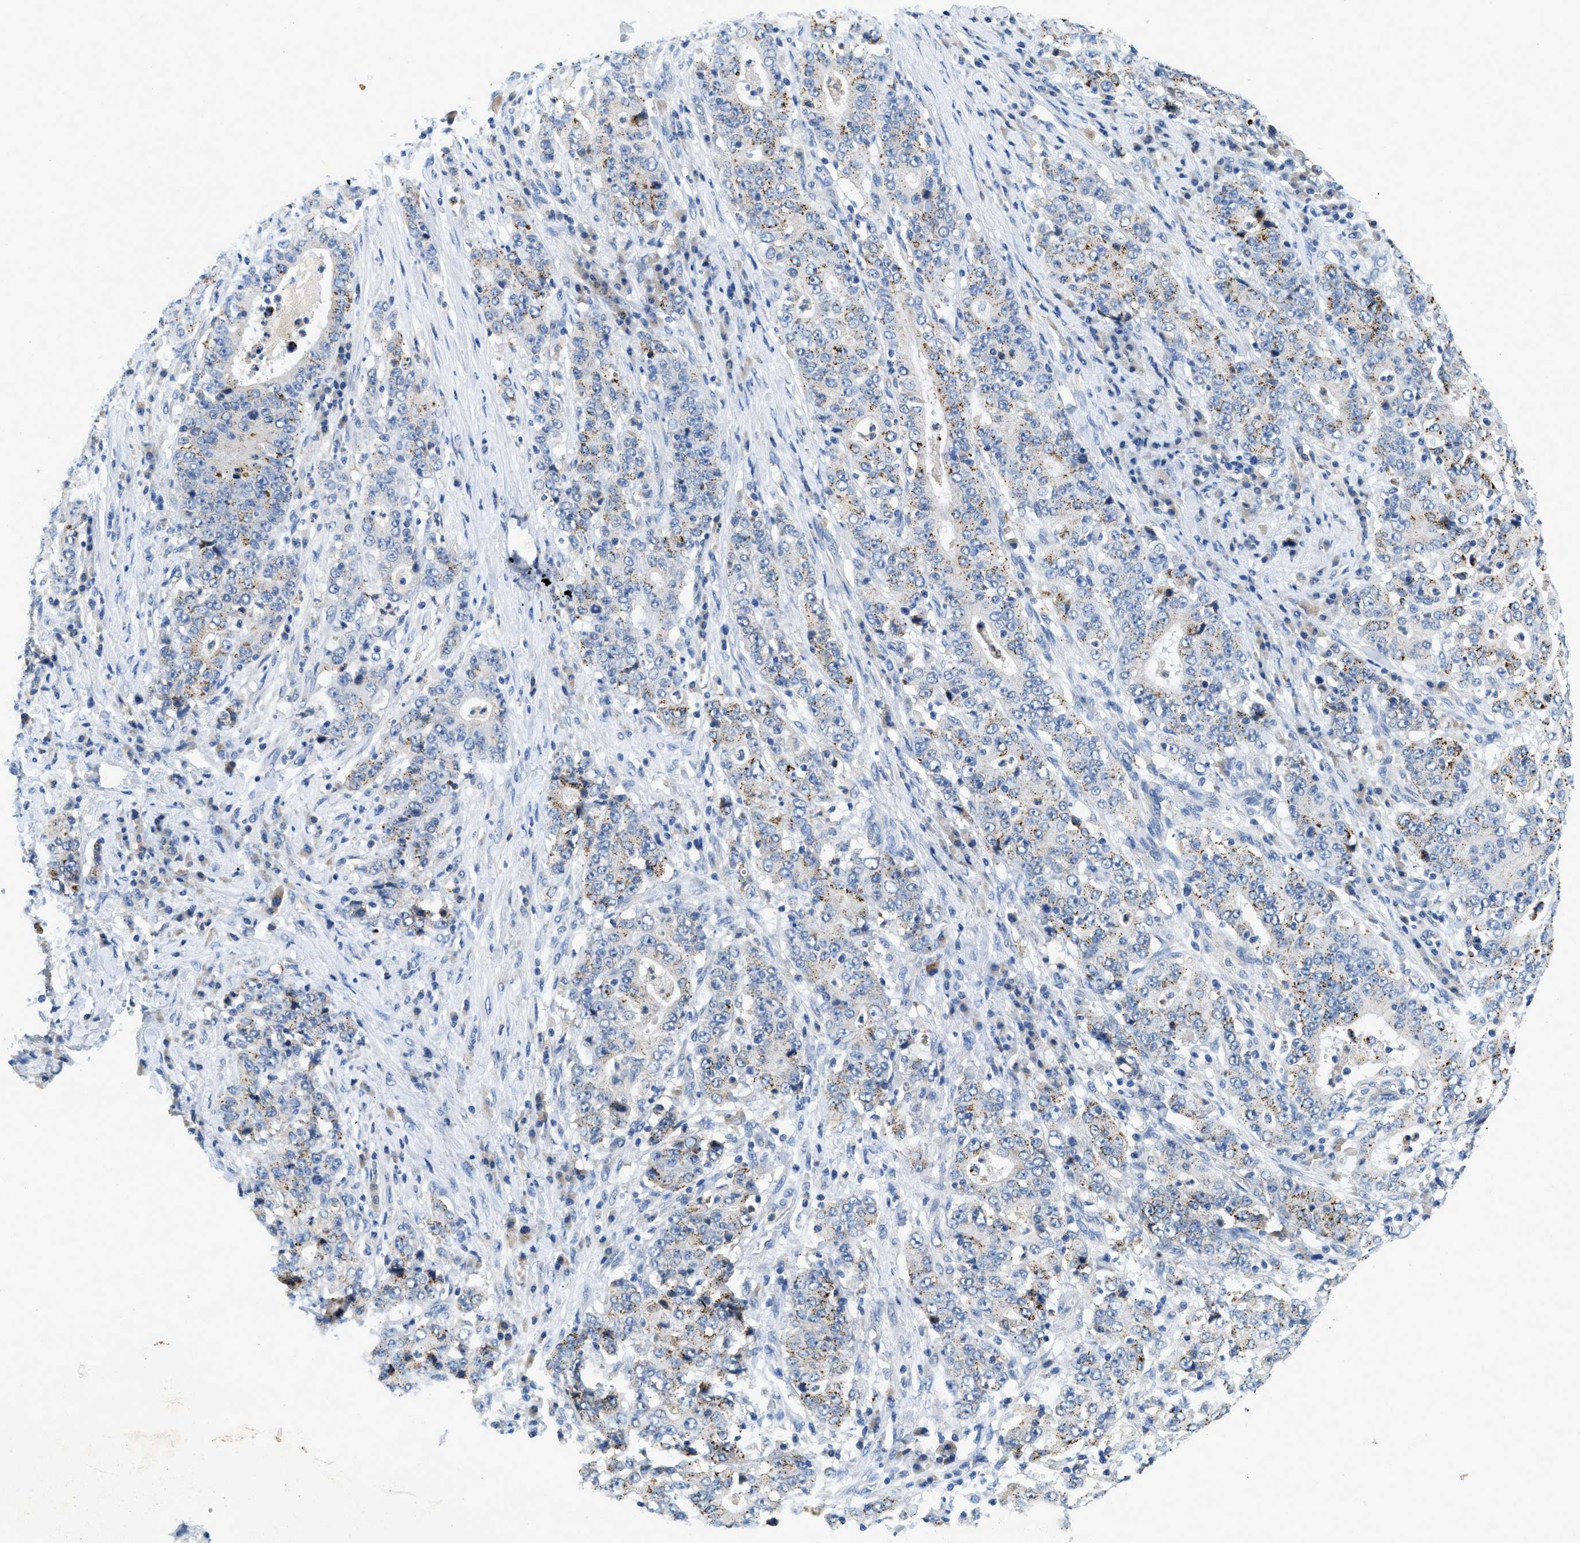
{"staining": {"intensity": "moderate", "quantity": "25%-75%", "location": "cytoplasmic/membranous"}, "tissue": "stomach cancer", "cell_type": "Tumor cells", "image_type": "cancer", "snomed": [{"axis": "morphology", "description": "Normal tissue, NOS"}, {"axis": "morphology", "description": "Adenocarcinoma, NOS"}, {"axis": "topography", "description": "Stomach, upper"}, {"axis": "topography", "description": "Stomach"}], "caption": "Immunohistochemical staining of stomach adenocarcinoma exhibits medium levels of moderate cytoplasmic/membranous protein expression in about 25%-75% of tumor cells.", "gene": "TSPAN3", "patient": {"sex": "male", "age": 59}}